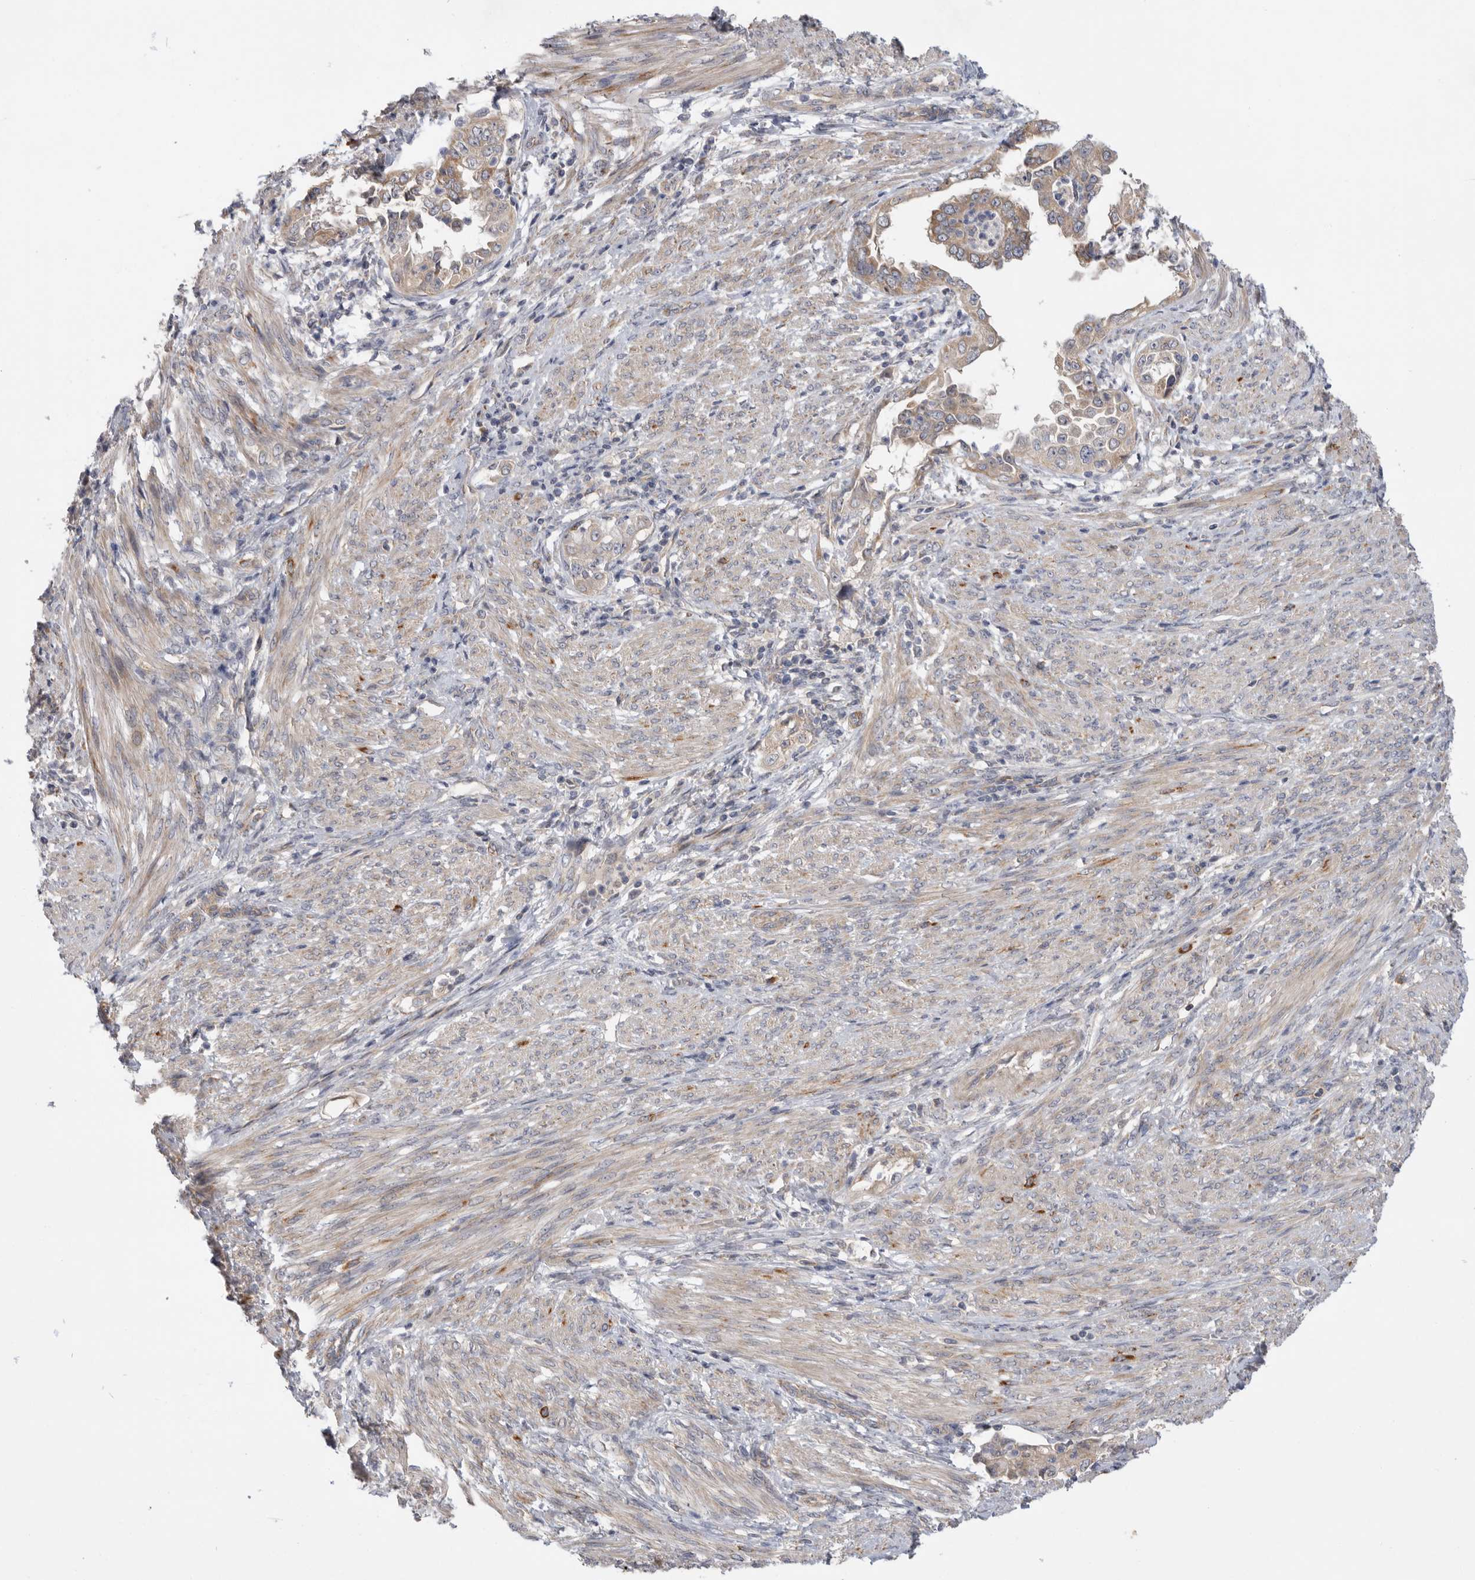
{"staining": {"intensity": "weak", "quantity": ">75%", "location": "cytoplasmic/membranous"}, "tissue": "endometrial cancer", "cell_type": "Tumor cells", "image_type": "cancer", "snomed": [{"axis": "morphology", "description": "Adenocarcinoma, NOS"}, {"axis": "topography", "description": "Endometrium"}], "caption": "This histopathology image displays adenocarcinoma (endometrial) stained with IHC to label a protein in brown. The cytoplasmic/membranous of tumor cells show weak positivity for the protein. Nuclei are counter-stained blue.", "gene": "MTFR1L", "patient": {"sex": "female", "age": 85}}